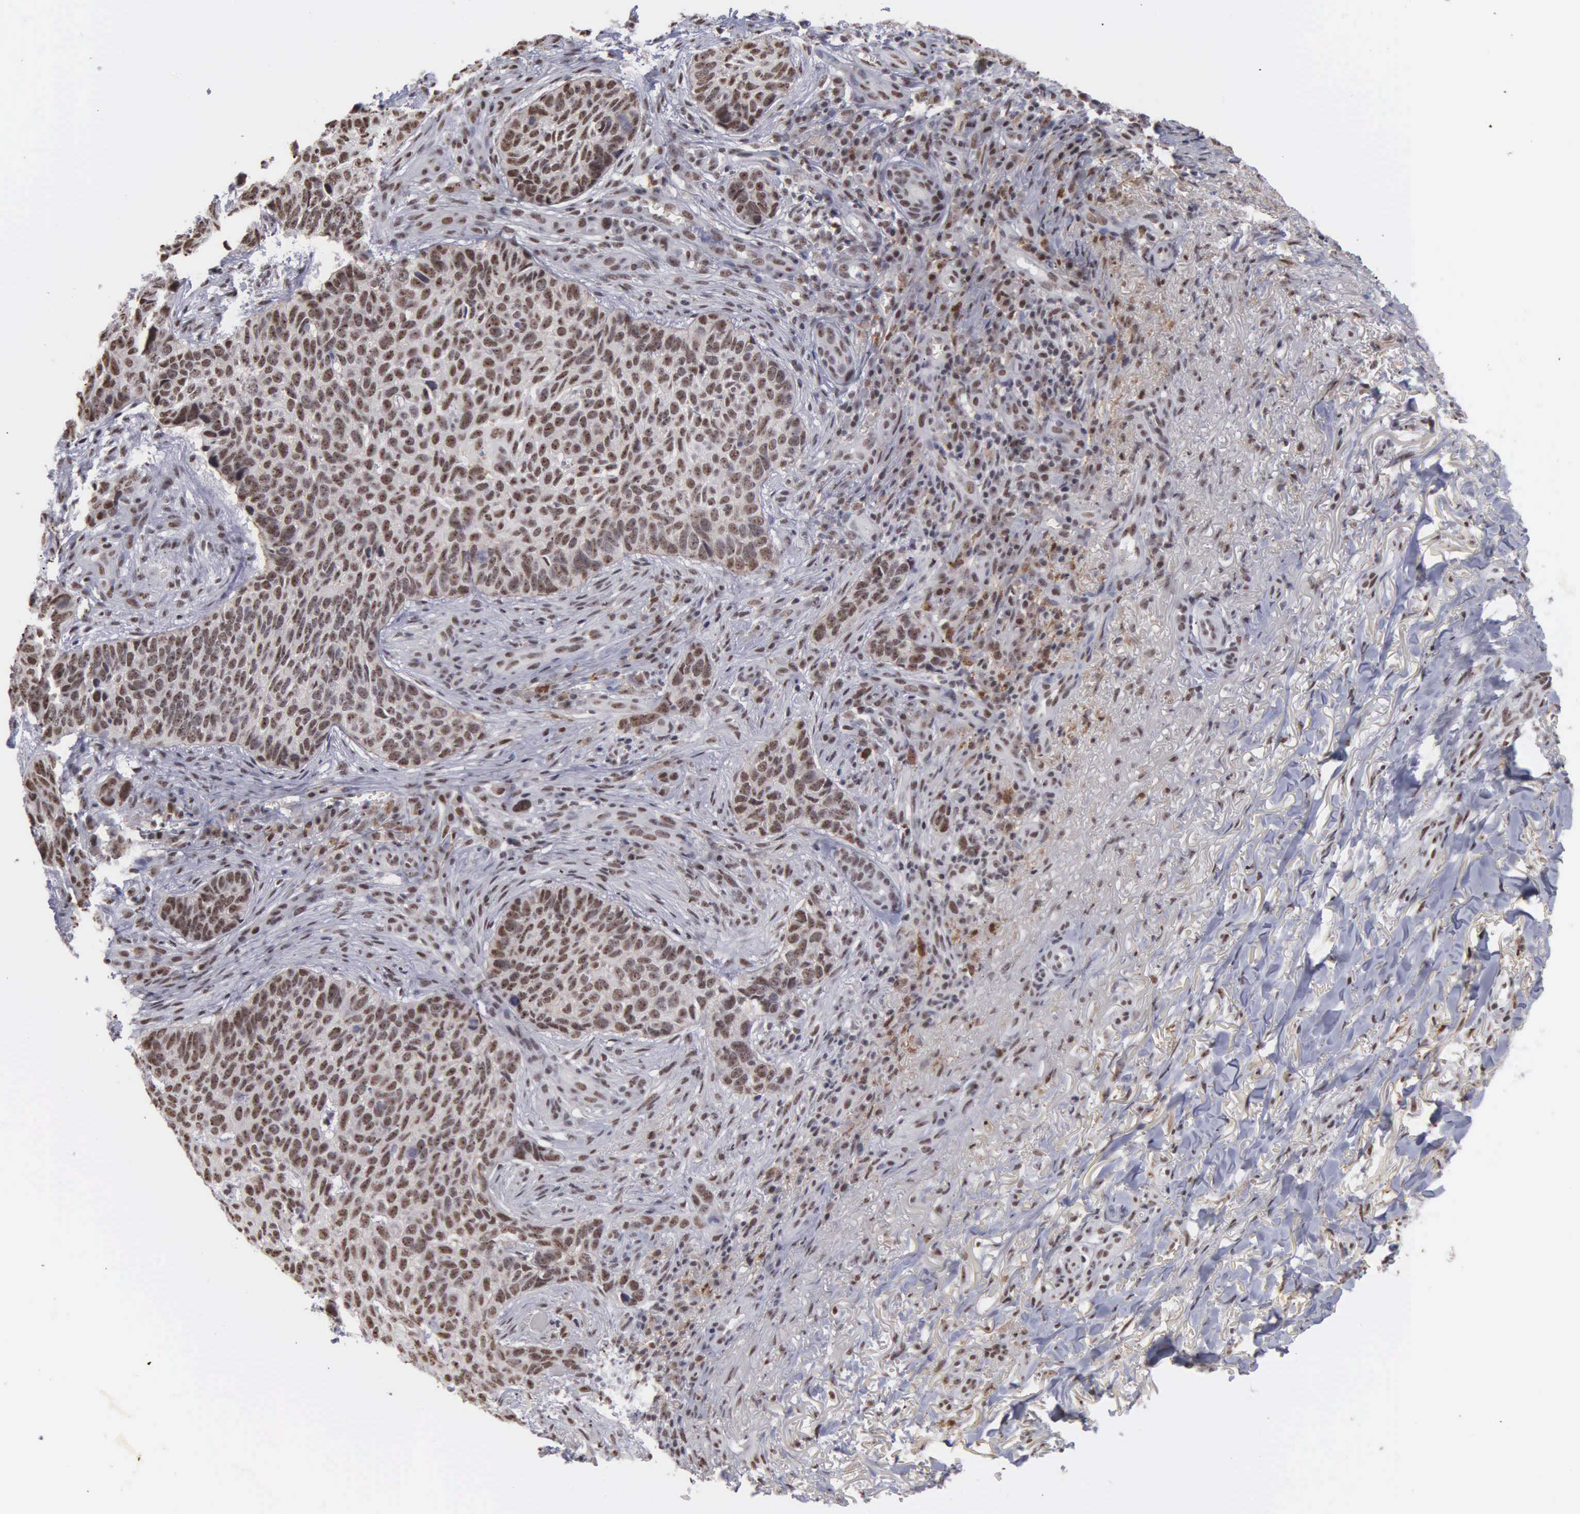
{"staining": {"intensity": "moderate", "quantity": ">75%", "location": "nuclear"}, "tissue": "skin cancer", "cell_type": "Tumor cells", "image_type": "cancer", "snomed": [{"axis": "morphology", "description": "Basal cell carcinoma"}, {"axis": "topography", "description": "Skin"}], "caption": "A high-resolution photomicrograph shows immunohistochemistry (IHC) staining of skin cancer, which exhibits moderate nuclear positivity in approximately >75% of tumor cells.", "gene": "KIAA0586", "patient": {"sex": "male", "age": 81}}